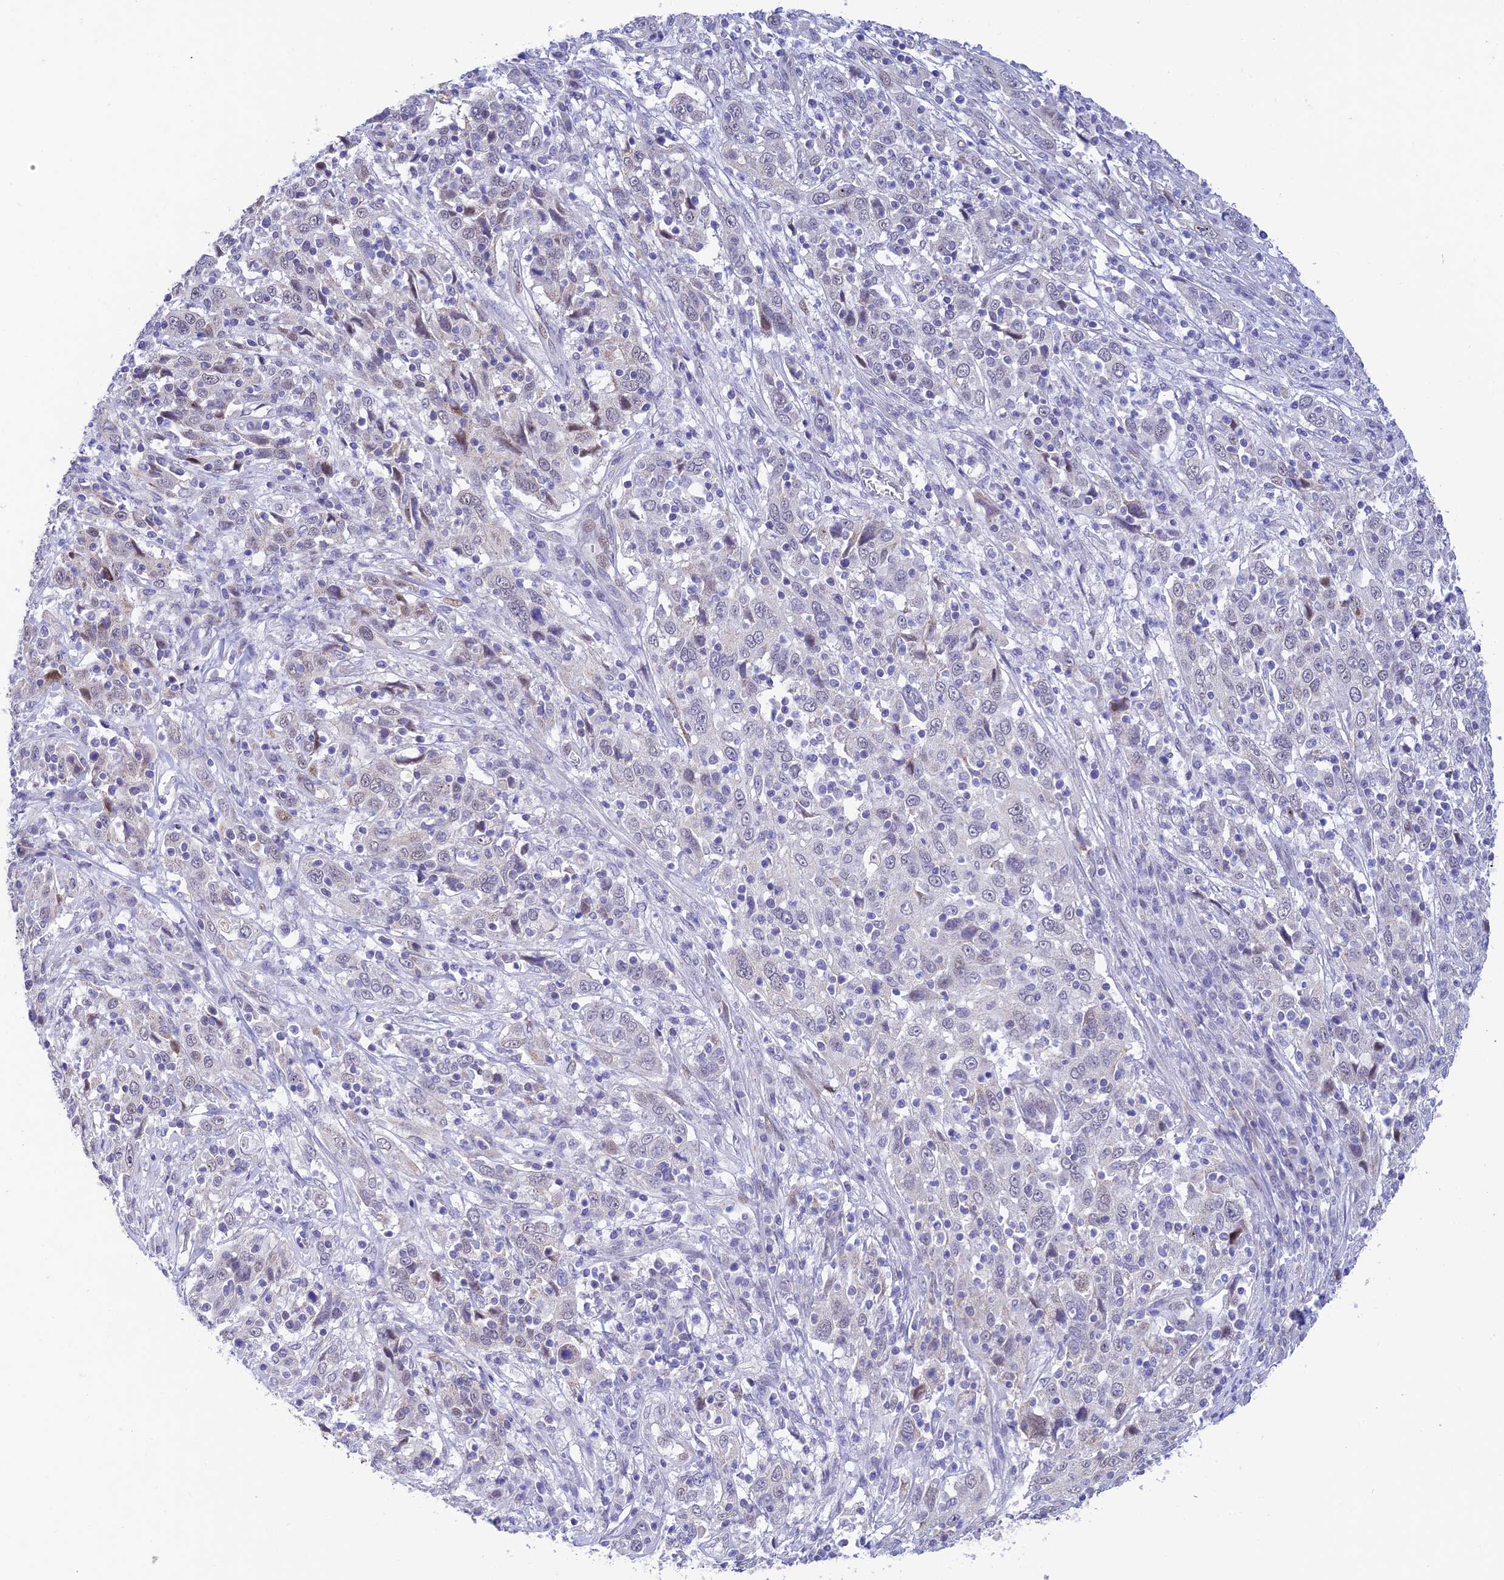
{"staining": {"intensity": "negative", "quantity": "none", "location": "none"}, "tissue": "cervical cancer", "cell_type": "Tumor cells", "image_type": "cancer", "snomed": [{"axis": "morphology", "description": "Squamous cell carcinoma, NOS"}, {"axis": "topography", "description": "Cervix"}], "caption": "Immunohistochemical staining of cervical cancer reveals no significant positivity in tumor cells.", "gene": "WDR55", "patient": {"sex": "female", "age": 46}}